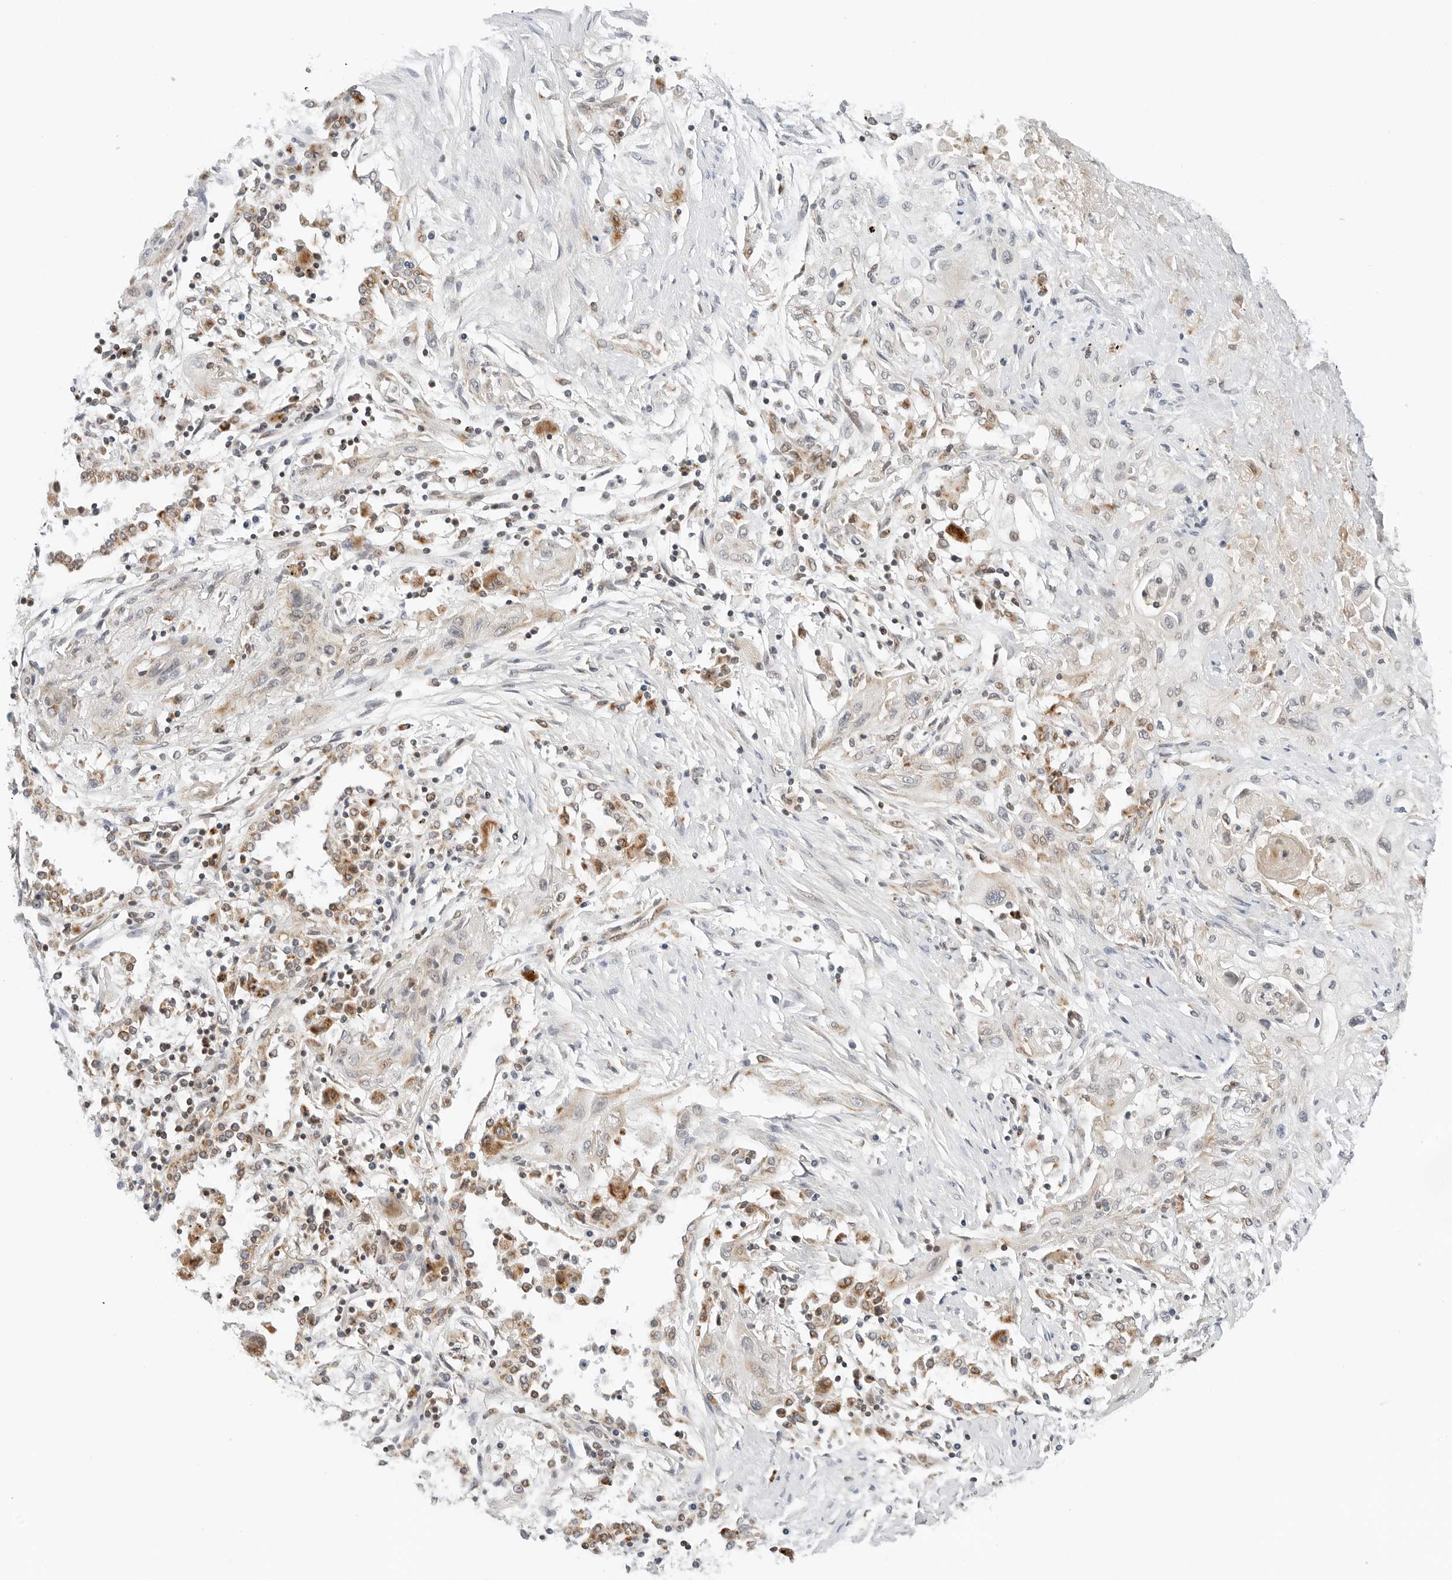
{"staining": {"intensity": "weak", "quantity": "25%-75%", "location": "cytoplasmic/membranous"}, "tissue": "lung cancer", "cell_type": "Tumor cells", "image_type": "cancer", "snomed": [{"axis": "morphology", "description": "Squamous cell carcinoma, NOS"}, {"axis": "topography", "description": "Lung"}], "caption": "The immunohistochemical stain labels weak cytoplasmic/membranous positivity in tumor cells of lung cancer (squamous cell carcinoma) tissue.", "gene": "DYRK4", "patient": {"sex": "female", "age": 47}}